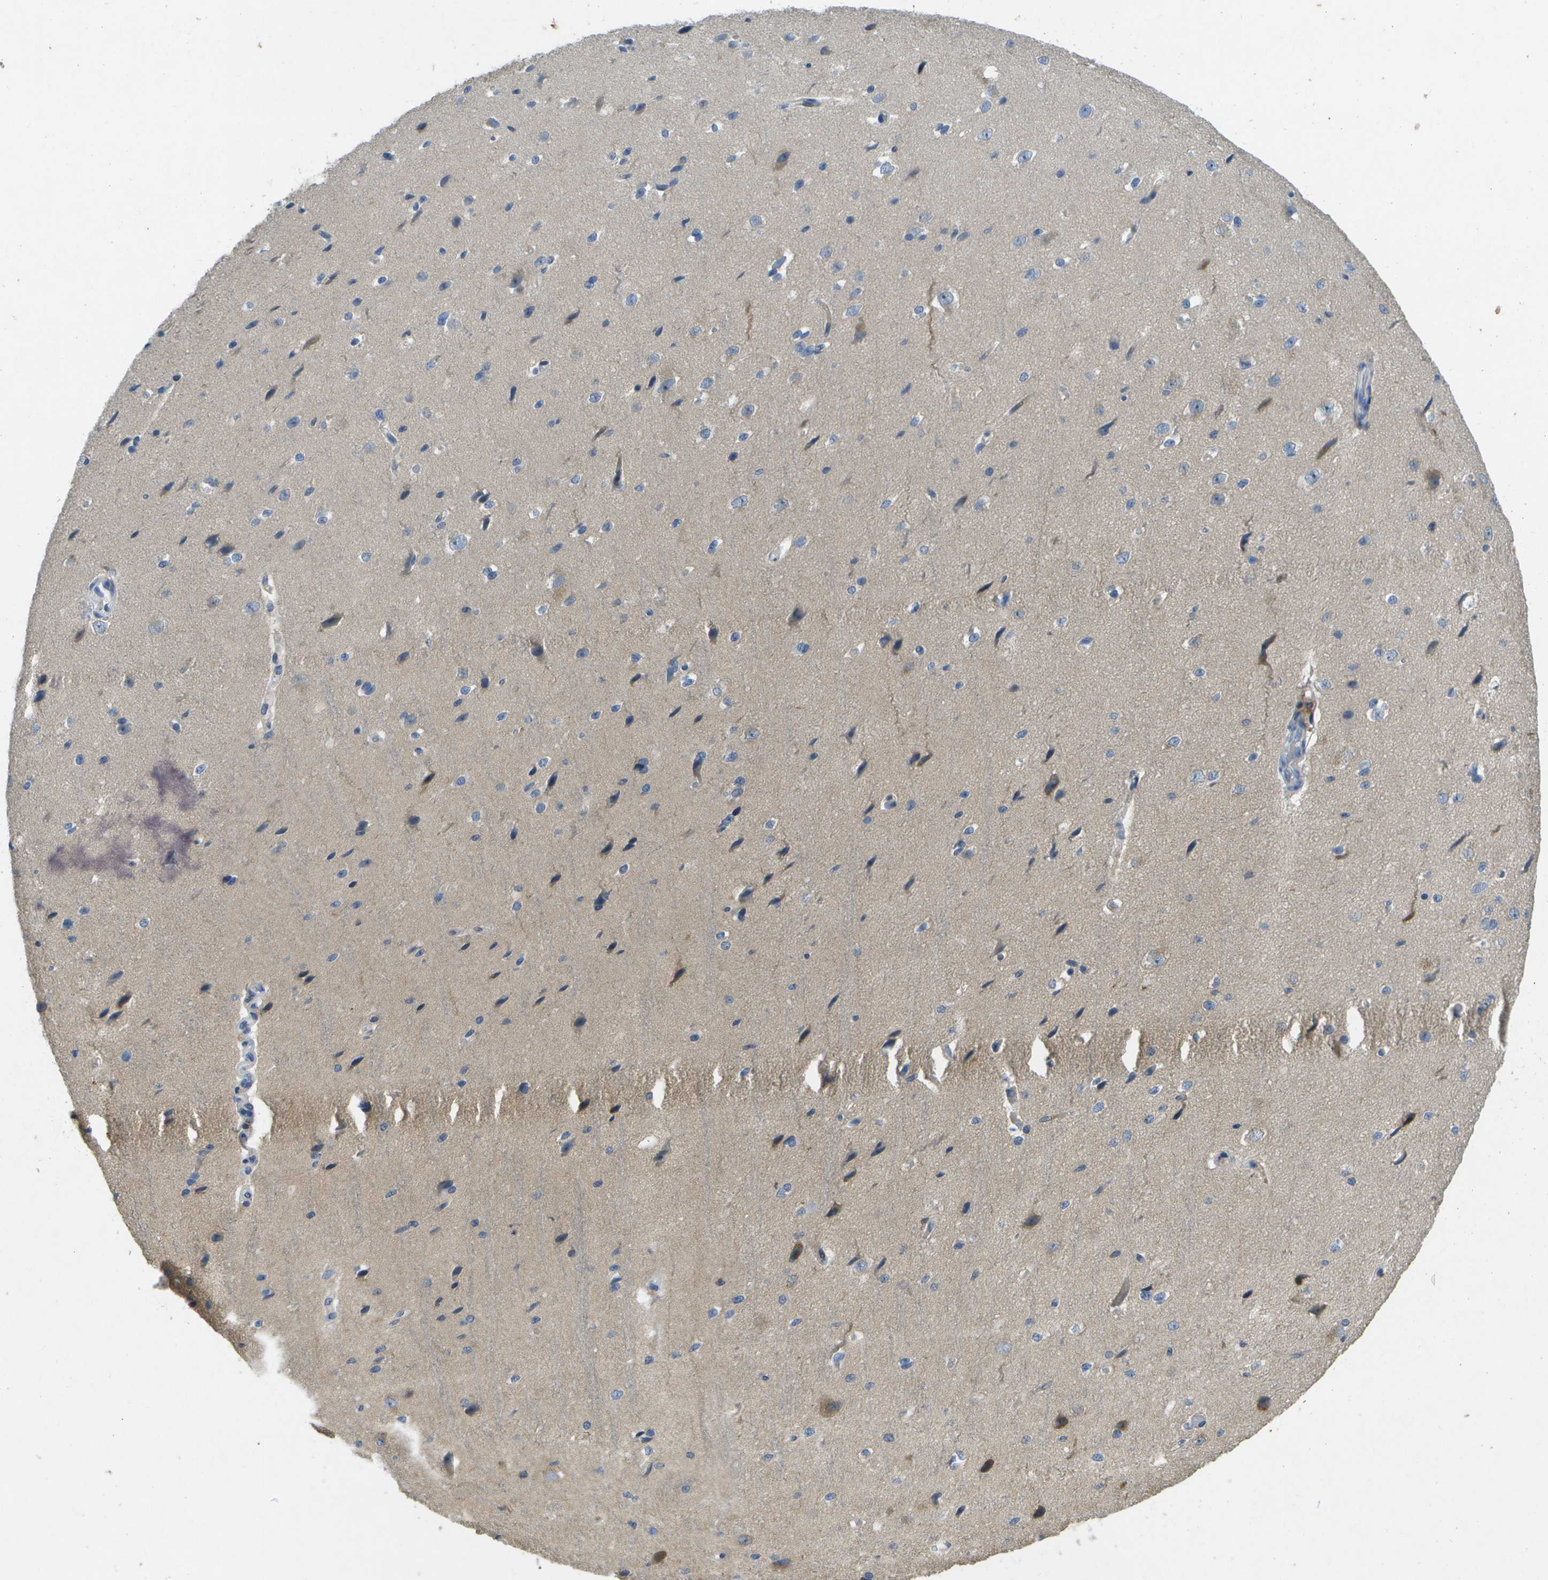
{"staining": {"intensity": "negative", "quantity": "none", "location": "none"}, "tissue": "cerebral cortex", "cell_type": "Endothelial cells", "image_type": "normal", "snomed": [{"axis": "morphology", "description": "Normal tissue, NOS"}, {"axis": "morphology", "description": "Developmental malformation"}, {"axis": "topography", "description": "Cerebral cortex"}], "caption": "This is a image of immunohistochemistry staining of benign cerebral cortex, which shows no positivity in endothelial cells. The staining is performed using DAB brown chromogen with nuclei counter-stained in using hematoxylin.", "gene": "LIPG", "patient": {"sex": "female", "age": 30}}